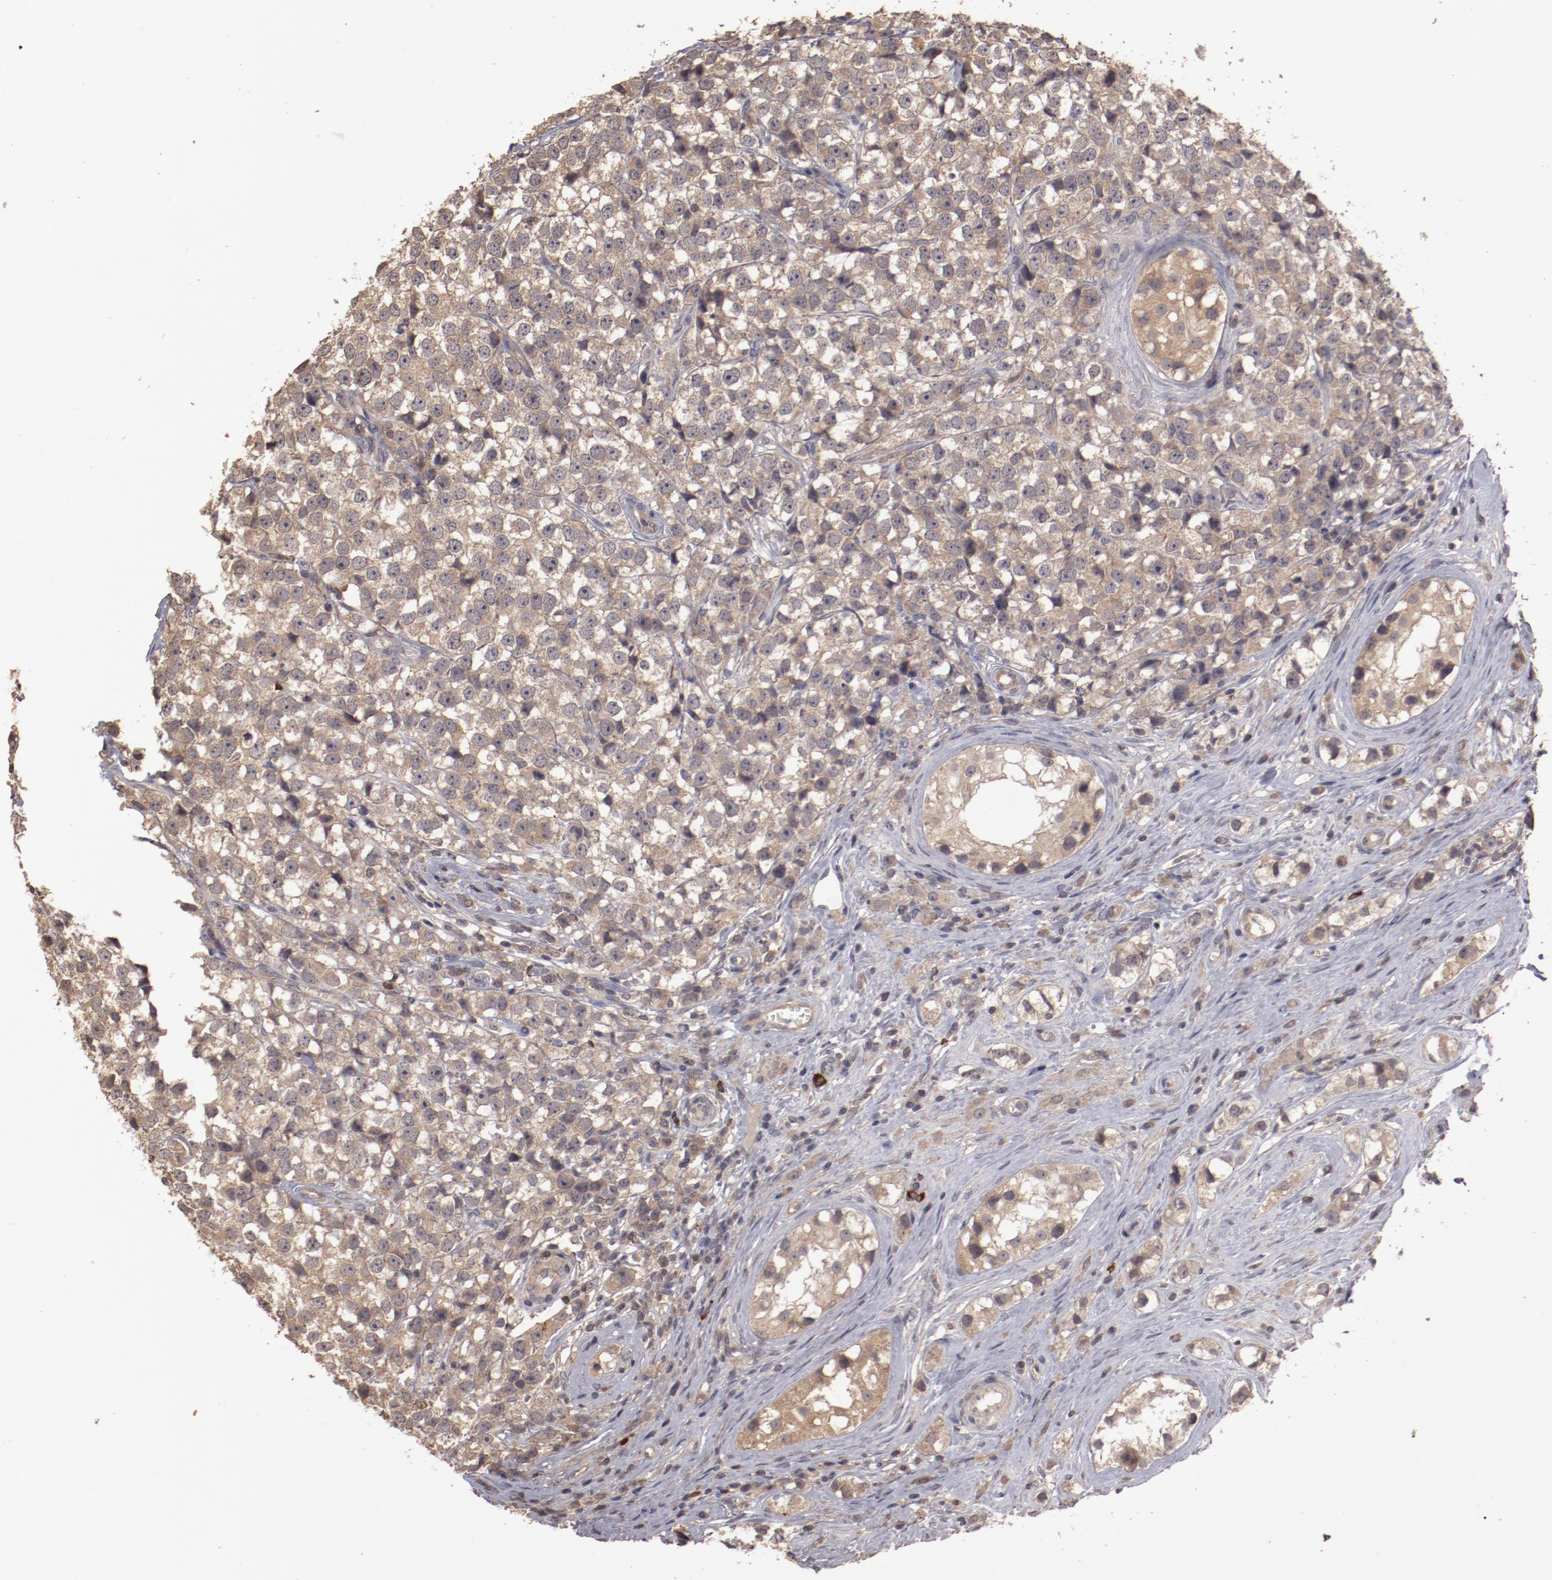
{"staining": {"intensity": "moderate", "quantity": ">75%", "location": "cytoplasmic/membranous"}, "tissue": "testis cancer", "cell_type": "Tumor cells", "image_type": "cancer", "snomed": [{"axis": "morphology", "description": "Seminoma, NOS"}, {"axis": "topography", "description": "Testis"}], "caption": "IHC staining of testis cancer, which shows medium levels of moderate cytoplasmic/membranous positivity in about >75% of tumor cells indicating moderate cytoplasmic/membranous protein positivity. The staining was performed using DAB (brown) for protein detection and nuclei were counterstained in hematoxylin (blue).", "gene": "LRRC75B", "patient": {"sex": "male", "age": 25}}